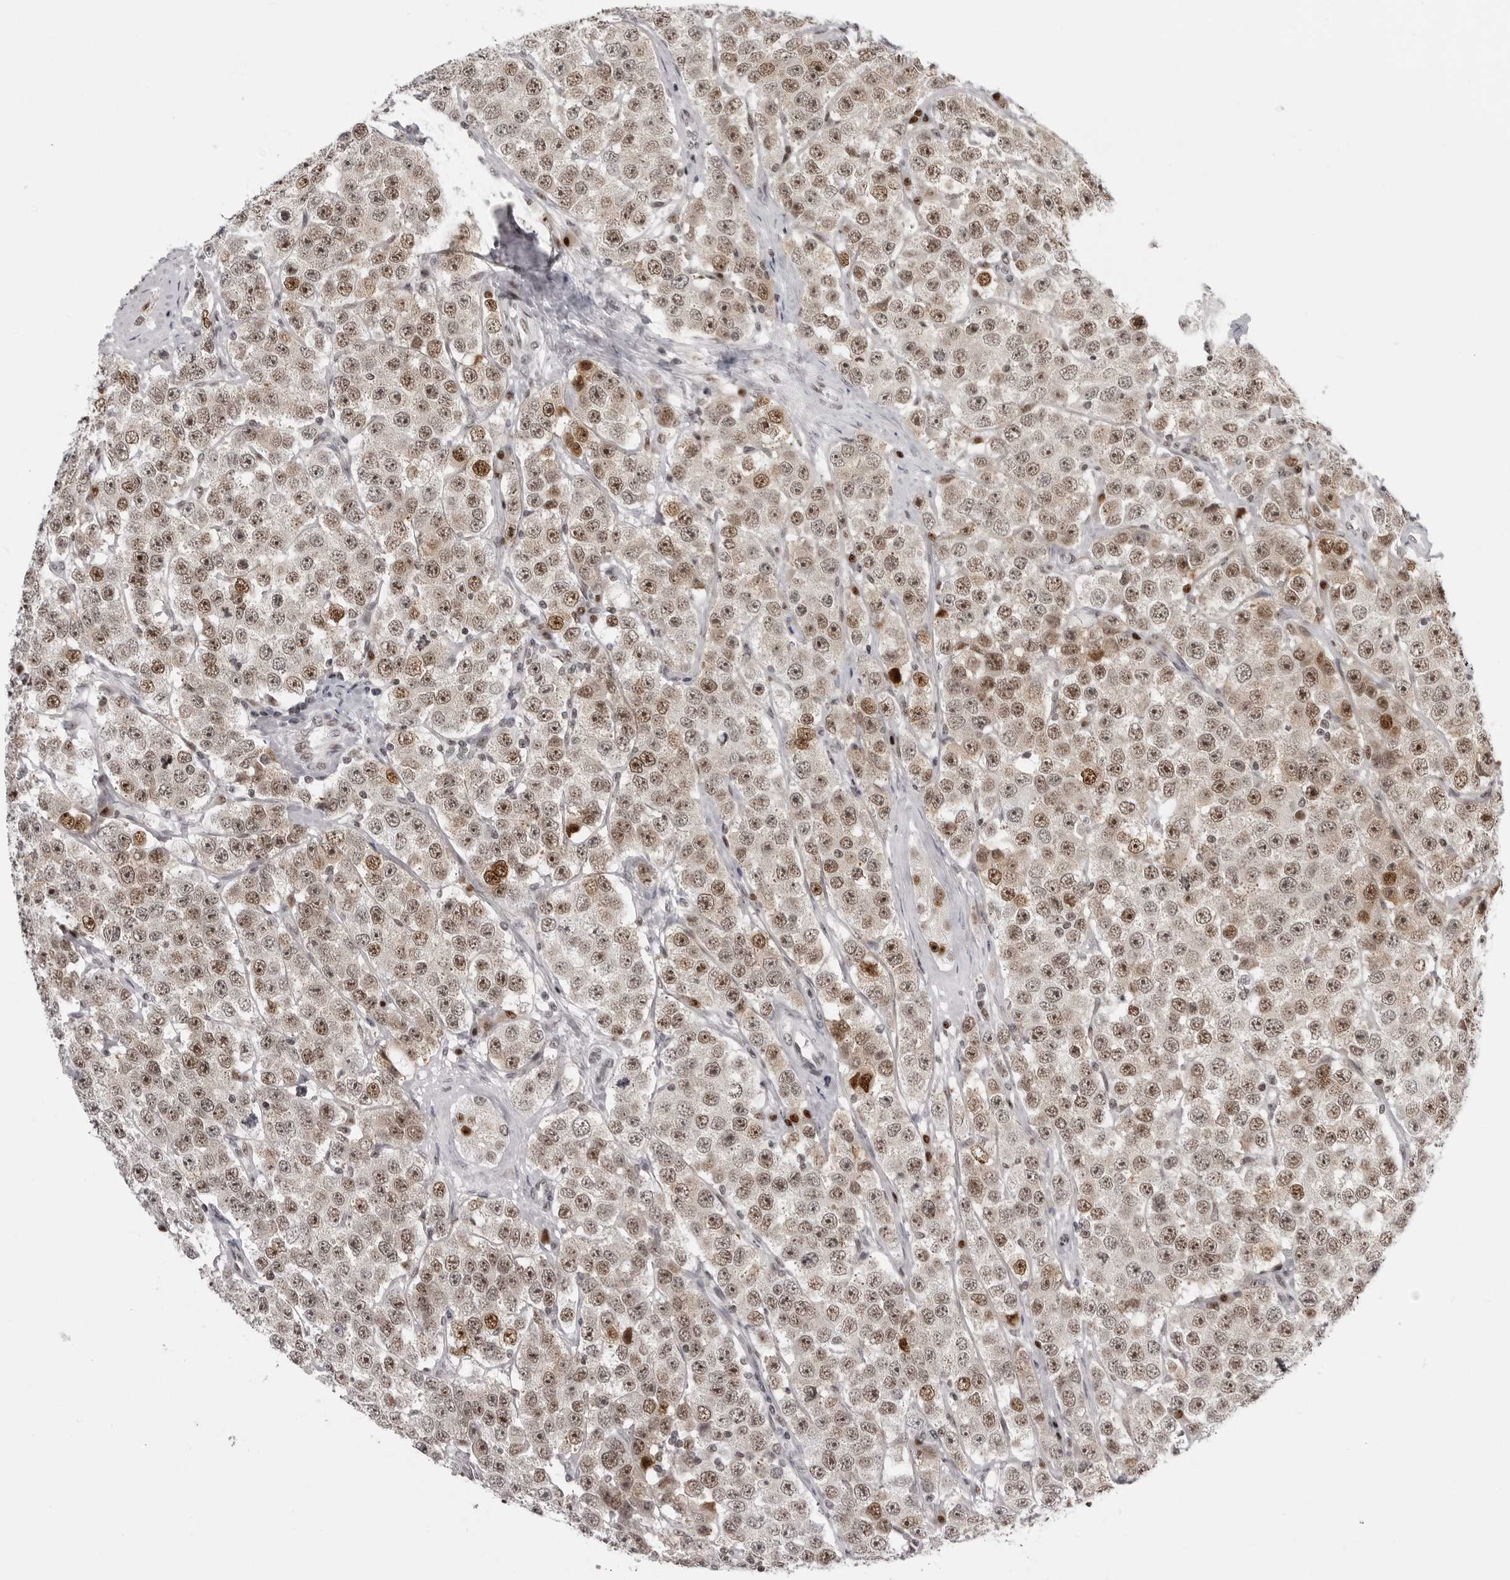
{"staining": {"intensity": "moderate", "quantity": ">75%", "location": "nuclear"}, "tissue": "testis cancer", "cell_type": "Tumor cells", "image_type": "cancer", "snomed": [{"axis": "morphology", "description": "Seminoma, NOS"}, {"axis": "topography", "description": "Testis"}], "caption": "Immunohistochemistry (IHC) of human seminoma (testis) demonstrates medium levels of moderate nuclear expression in about >75% of tumor cells.", "gene": "HEXIM2", "patient": {"sex": "male", "age": 28}}